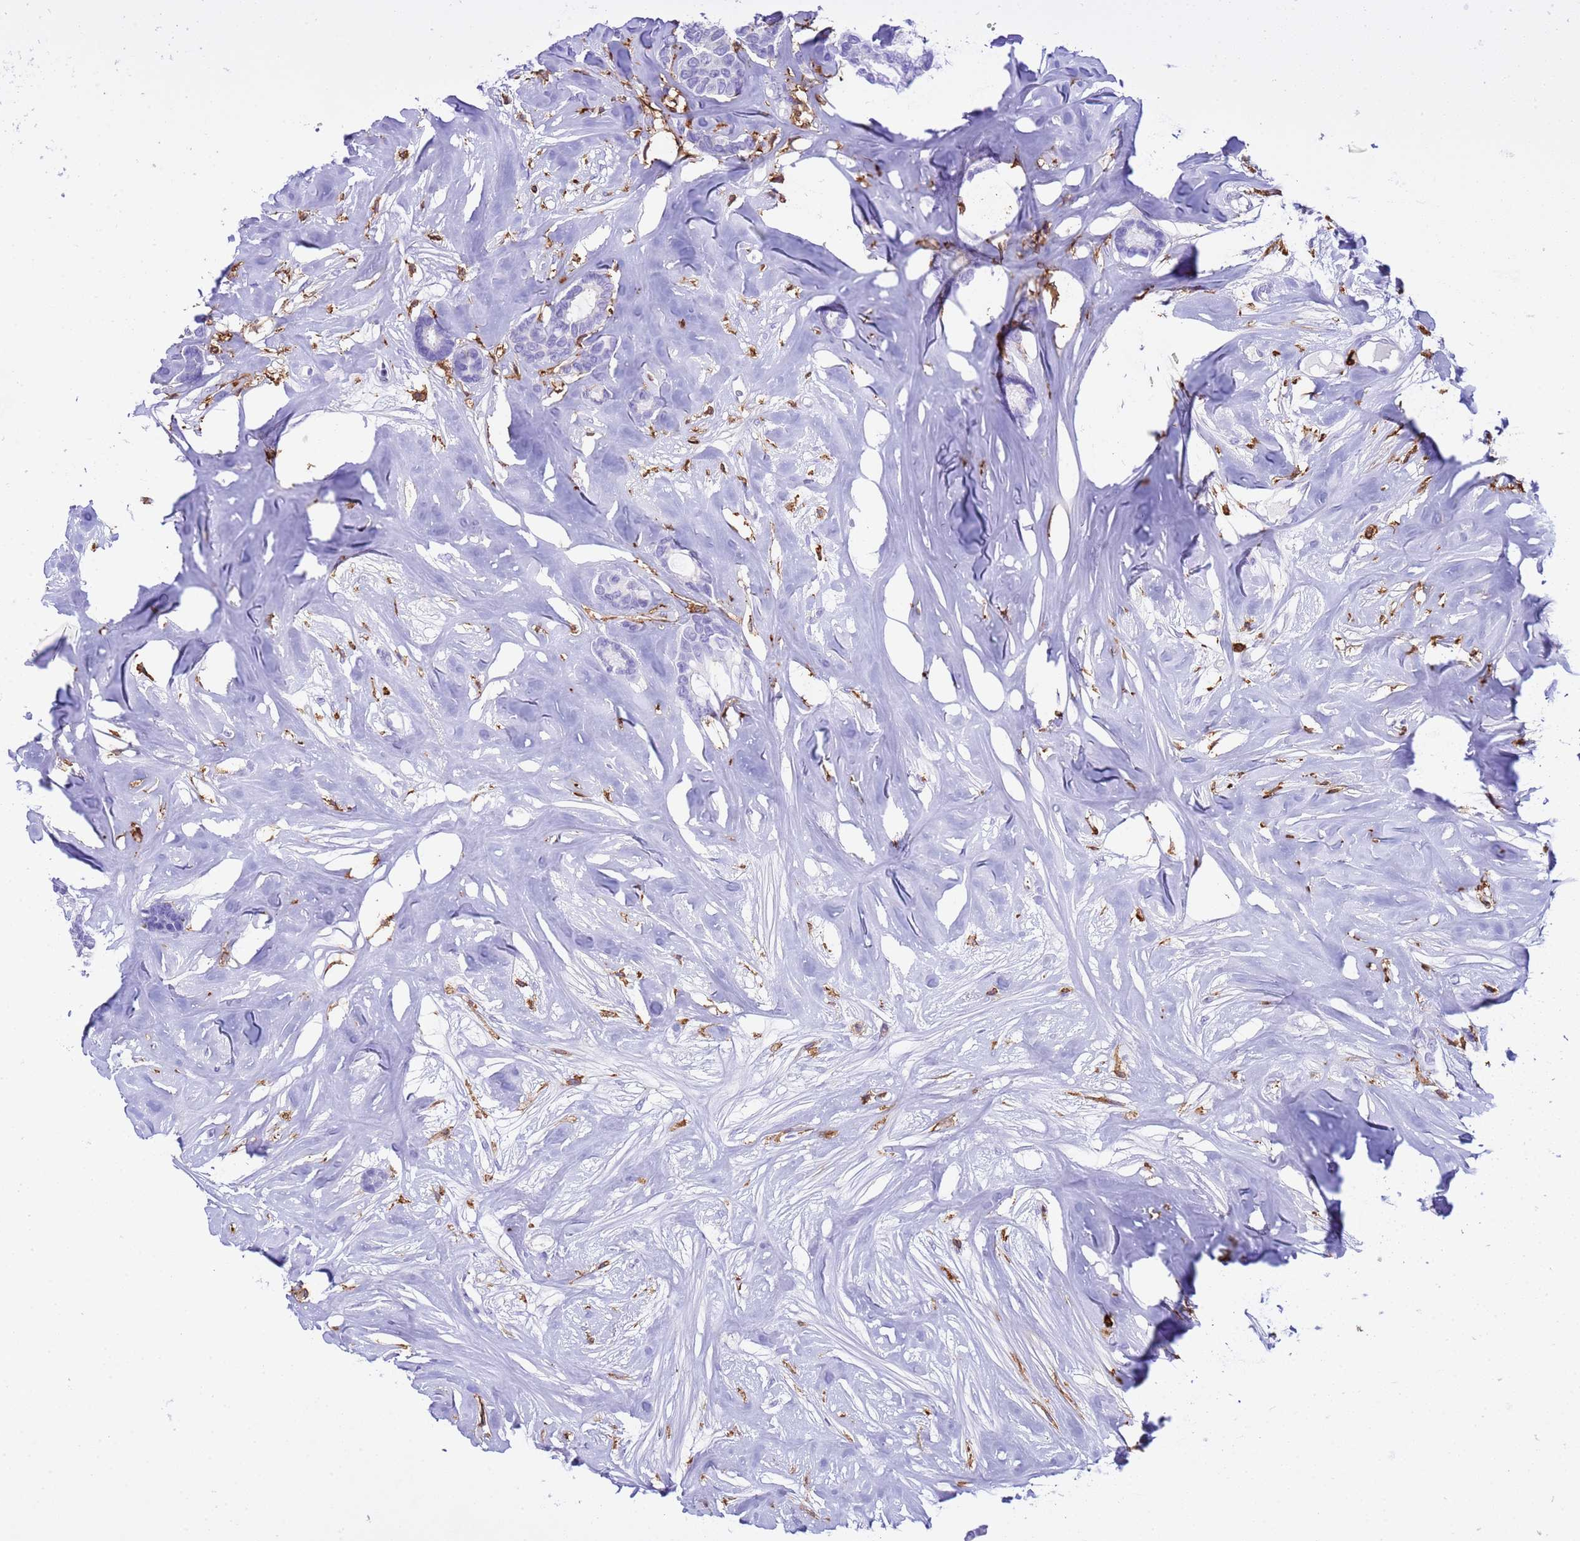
{"staining": {"intensity": "negative", "quantity": "none", "location": "none"}, "tissue": "breast cancer", "cell_type": "Tumor cells", "image_type": "cancer", "snomed": [{"axis": "morphology", "description": "Duct carcinoma"}, {"axis": "topography", "description": "Breast"}], "caption": "This is an immunohistochemistry histopathology image of human breast invasive ductal carcinoma. There is no expression in tumor cells.", "gene": "IRF5", "patient": {"sex": "female", "age": 87}}